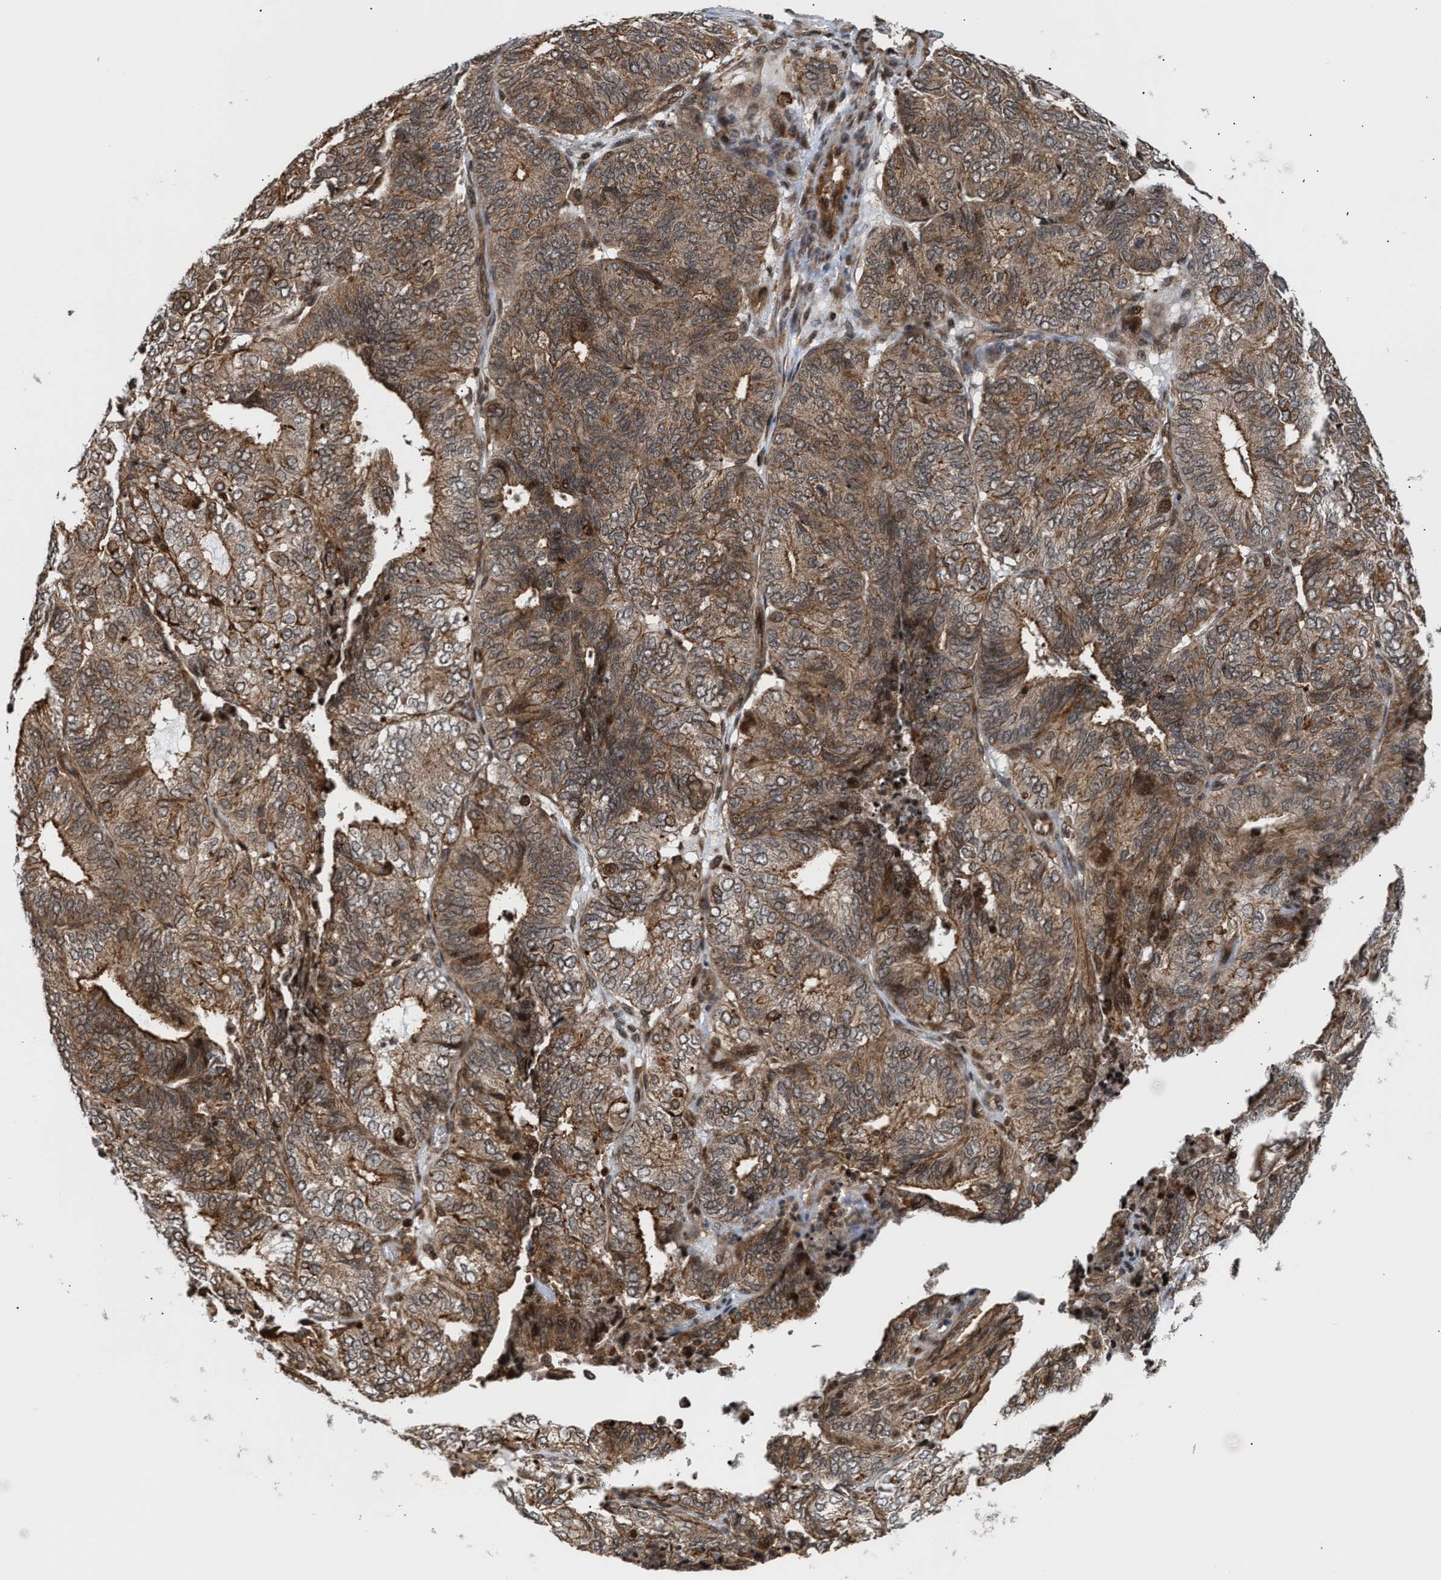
{"staining": {"intensity": "moderate", "quantity": ">75%", "location": "cytoplasmic/membranous,nuclear"}, "tissue": "endometrial cancer", "cell_type": "Tumor cells", "image_type": "cancer", "snomed": [{"axis": "morphology", "description": "Adenocarcinoma, NOS"}, {"axis": "topography", "description": "Uterus"}], "caption": "Immunohistochemistry image of endometrial adenocarcinoma stained for a protein (brown), which exhibits medium levels of moderate cytoplasmic/membranous and nuclear positivity in approximately >75% of tumor cells.", "gene": "STAU2", "patient": {"sex": "female", "age": 60}}